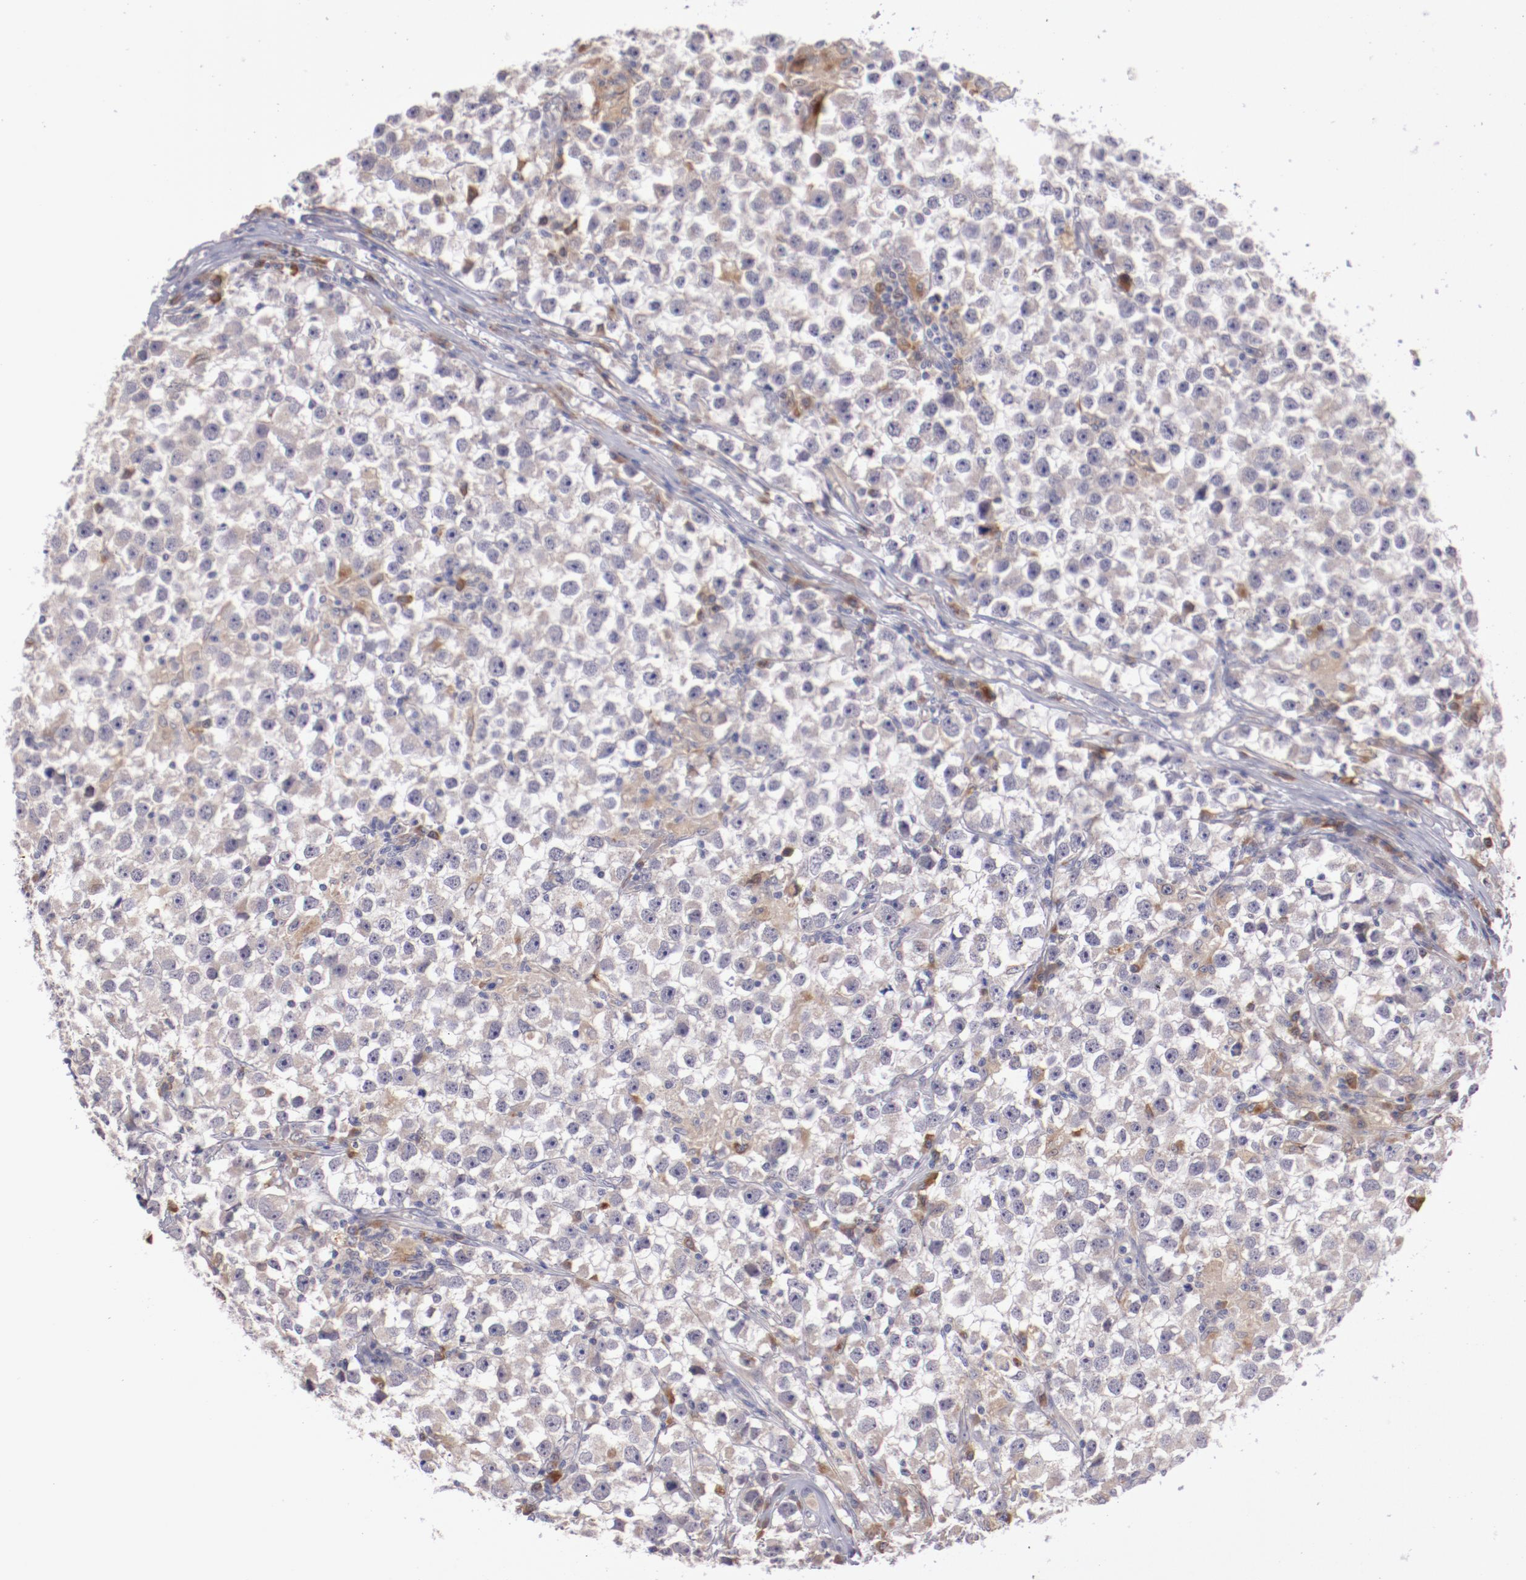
{"staining": {"intensity": "negative", "quantity": "none", "location": "none"}, "tissue": "testis cancer", "cell_type": "Tumor cells", "image_type": "cancer", "snomed": [{"axis": "morphology", "description": "Seminoma, NOS"}, {"axis": "topography", "description": "Testis"}], "caption": "This is an immunohistochemistry image of human testis cancer (seminoma). There is no staining in tumor cells.", "gene": "TRAF3", "patient": {"sex": "male", "age": 33}}